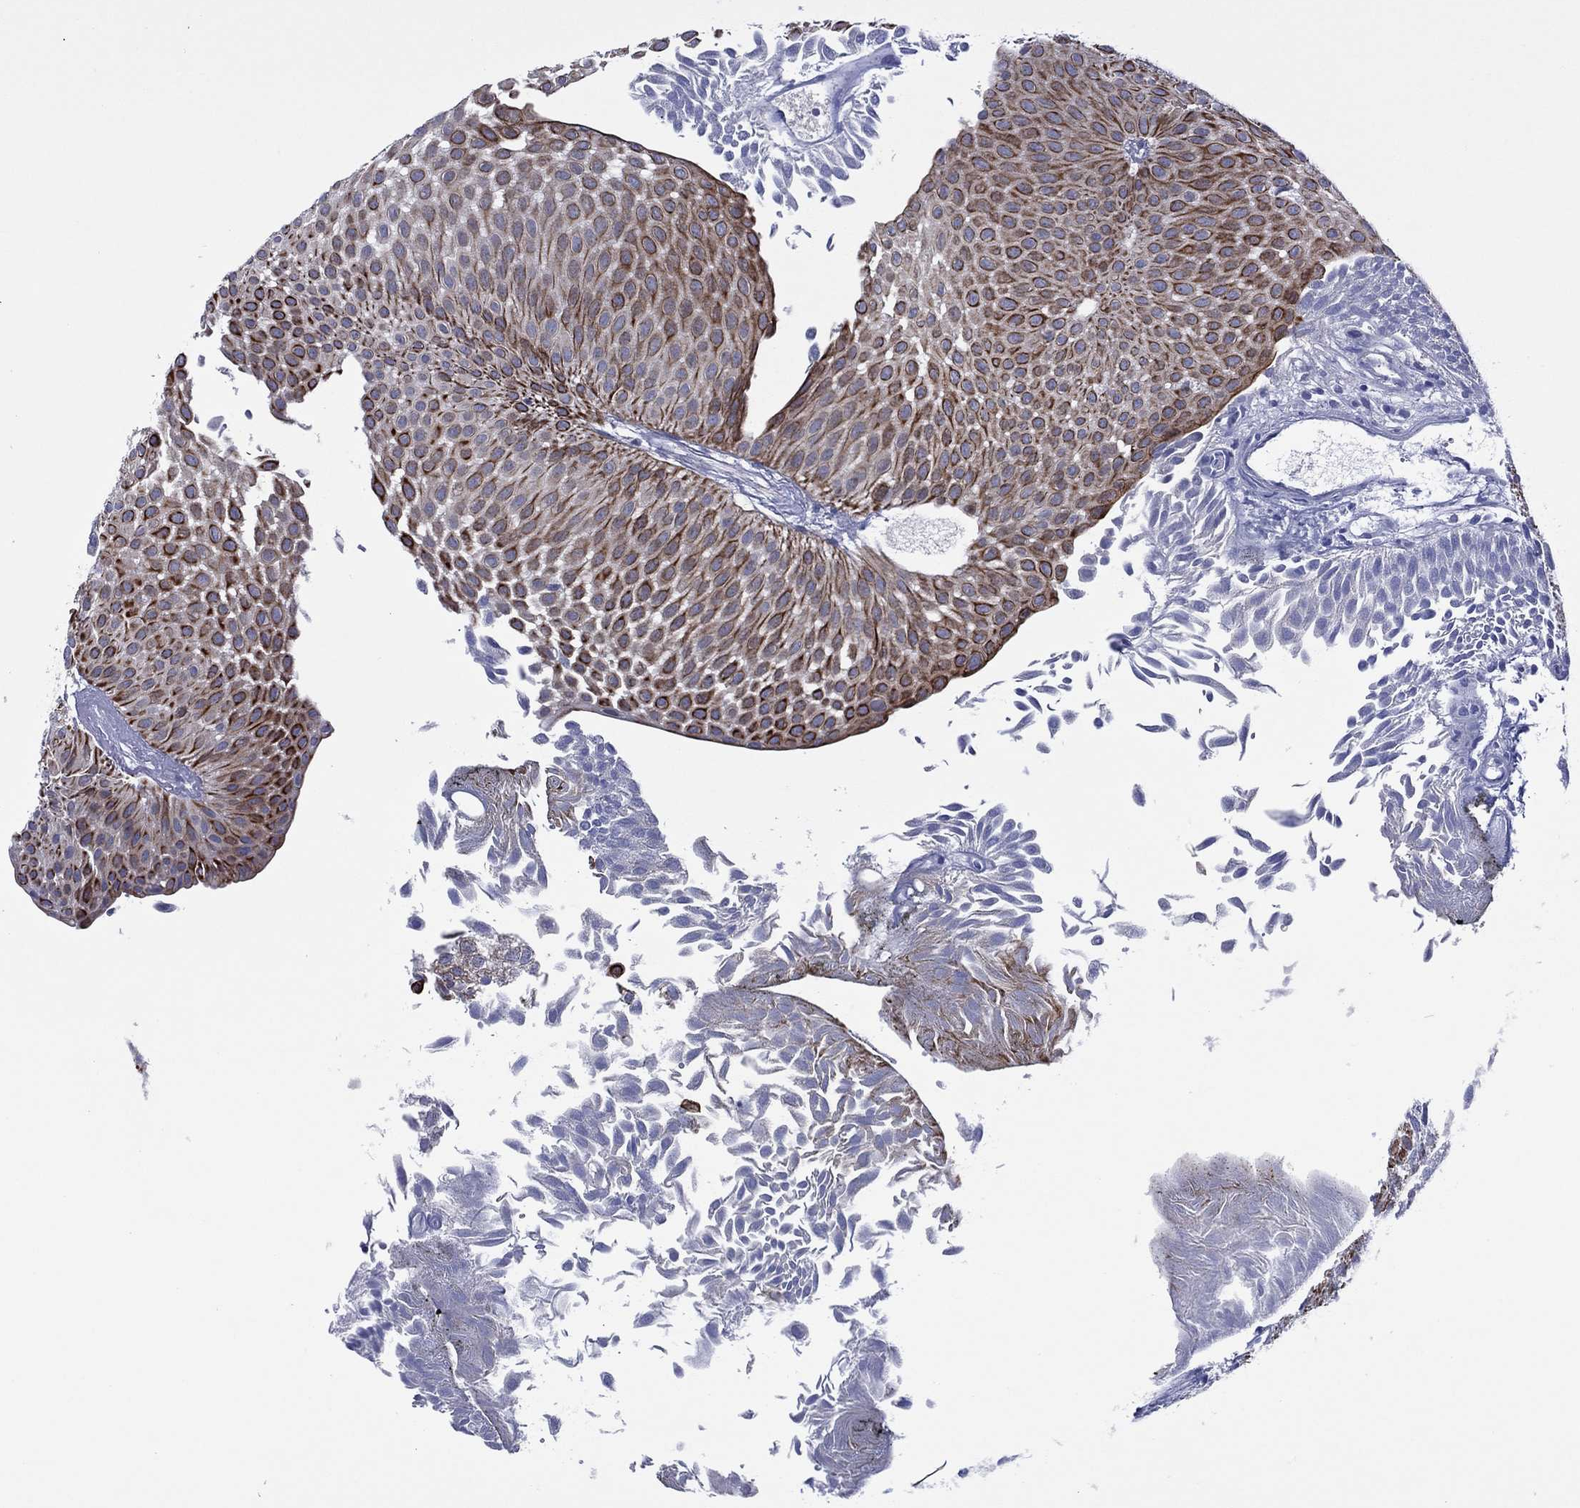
{"staining": {"intensity": "strong", "quantity": ">75%", "location": "cytoplasmic/membranous"}, "tissue": "urothelial cancer", "cell_type": "Tumor cells", "image_type": "cancer", "snomed": [{"axis": "morphology", "description": "Urothelial carcinoma, Low grade"}, {"axis": "topography", "description": "Urinary bladder"}], "caption": "A brown stain labels strong cytoplasmic/membranous positivity of a protein in human urothelial cancer tumor cells.", "gene": "TRIM31", "patient": {"sex": "male", "age": 64}}